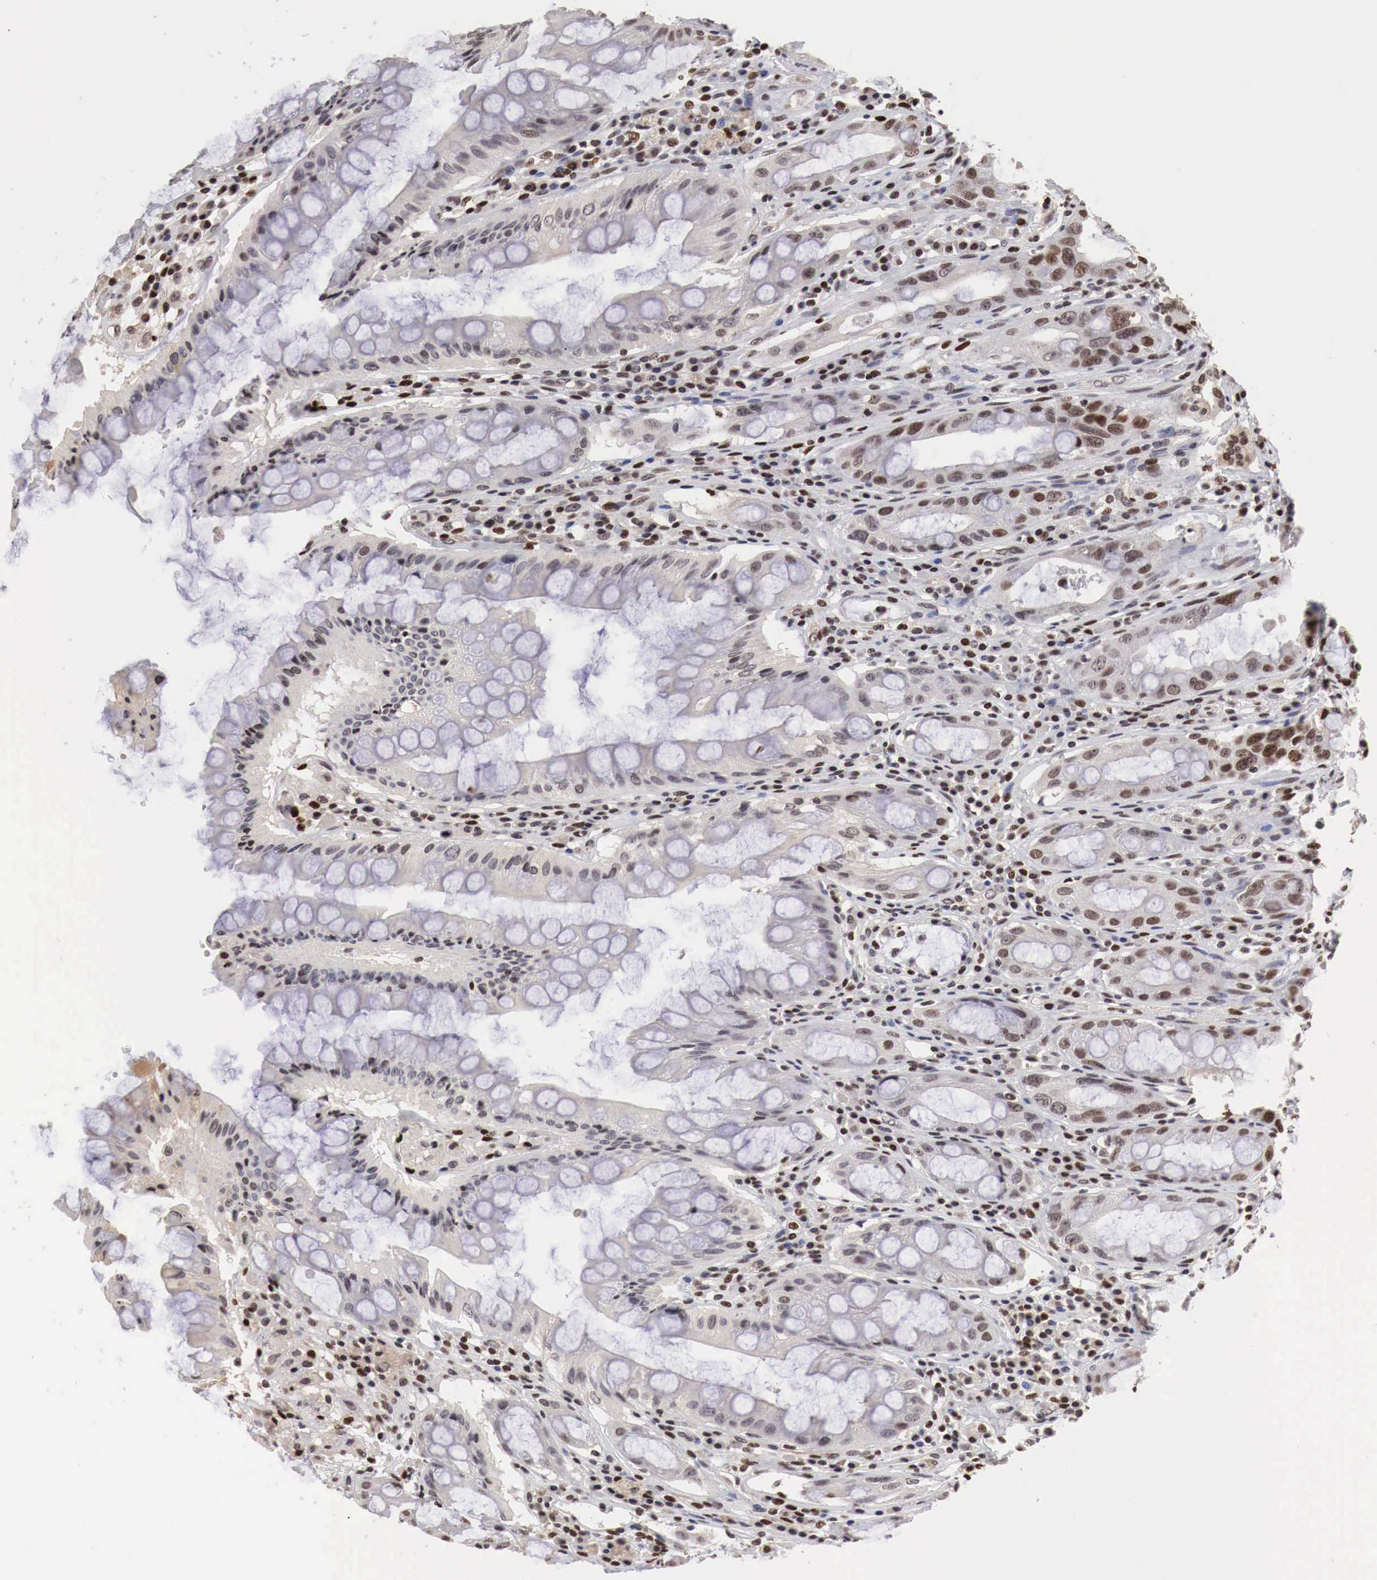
{"staining": {"intensity": "strong", "quantity": "<25%", "location": "nuclear"}, "tissue": "rectum", "cell_type": "Glandular cells", "image_type": "normal", "snomed": [{"axis": "morphology", "description": "Normal tissue, NOS"}, {"axis": "topography", "description": "Rectum"}], "caption": "High-power microscopy captured an IHC photomicrograph of unremarkable rectum, revealing strong nuclear positivity in about <25% of glandular cells. (brown staining indicates protein expression, while blue staining denotes nuclei).", "gene": "DACH2", "patient": {"sex": "female", "age": 60}}